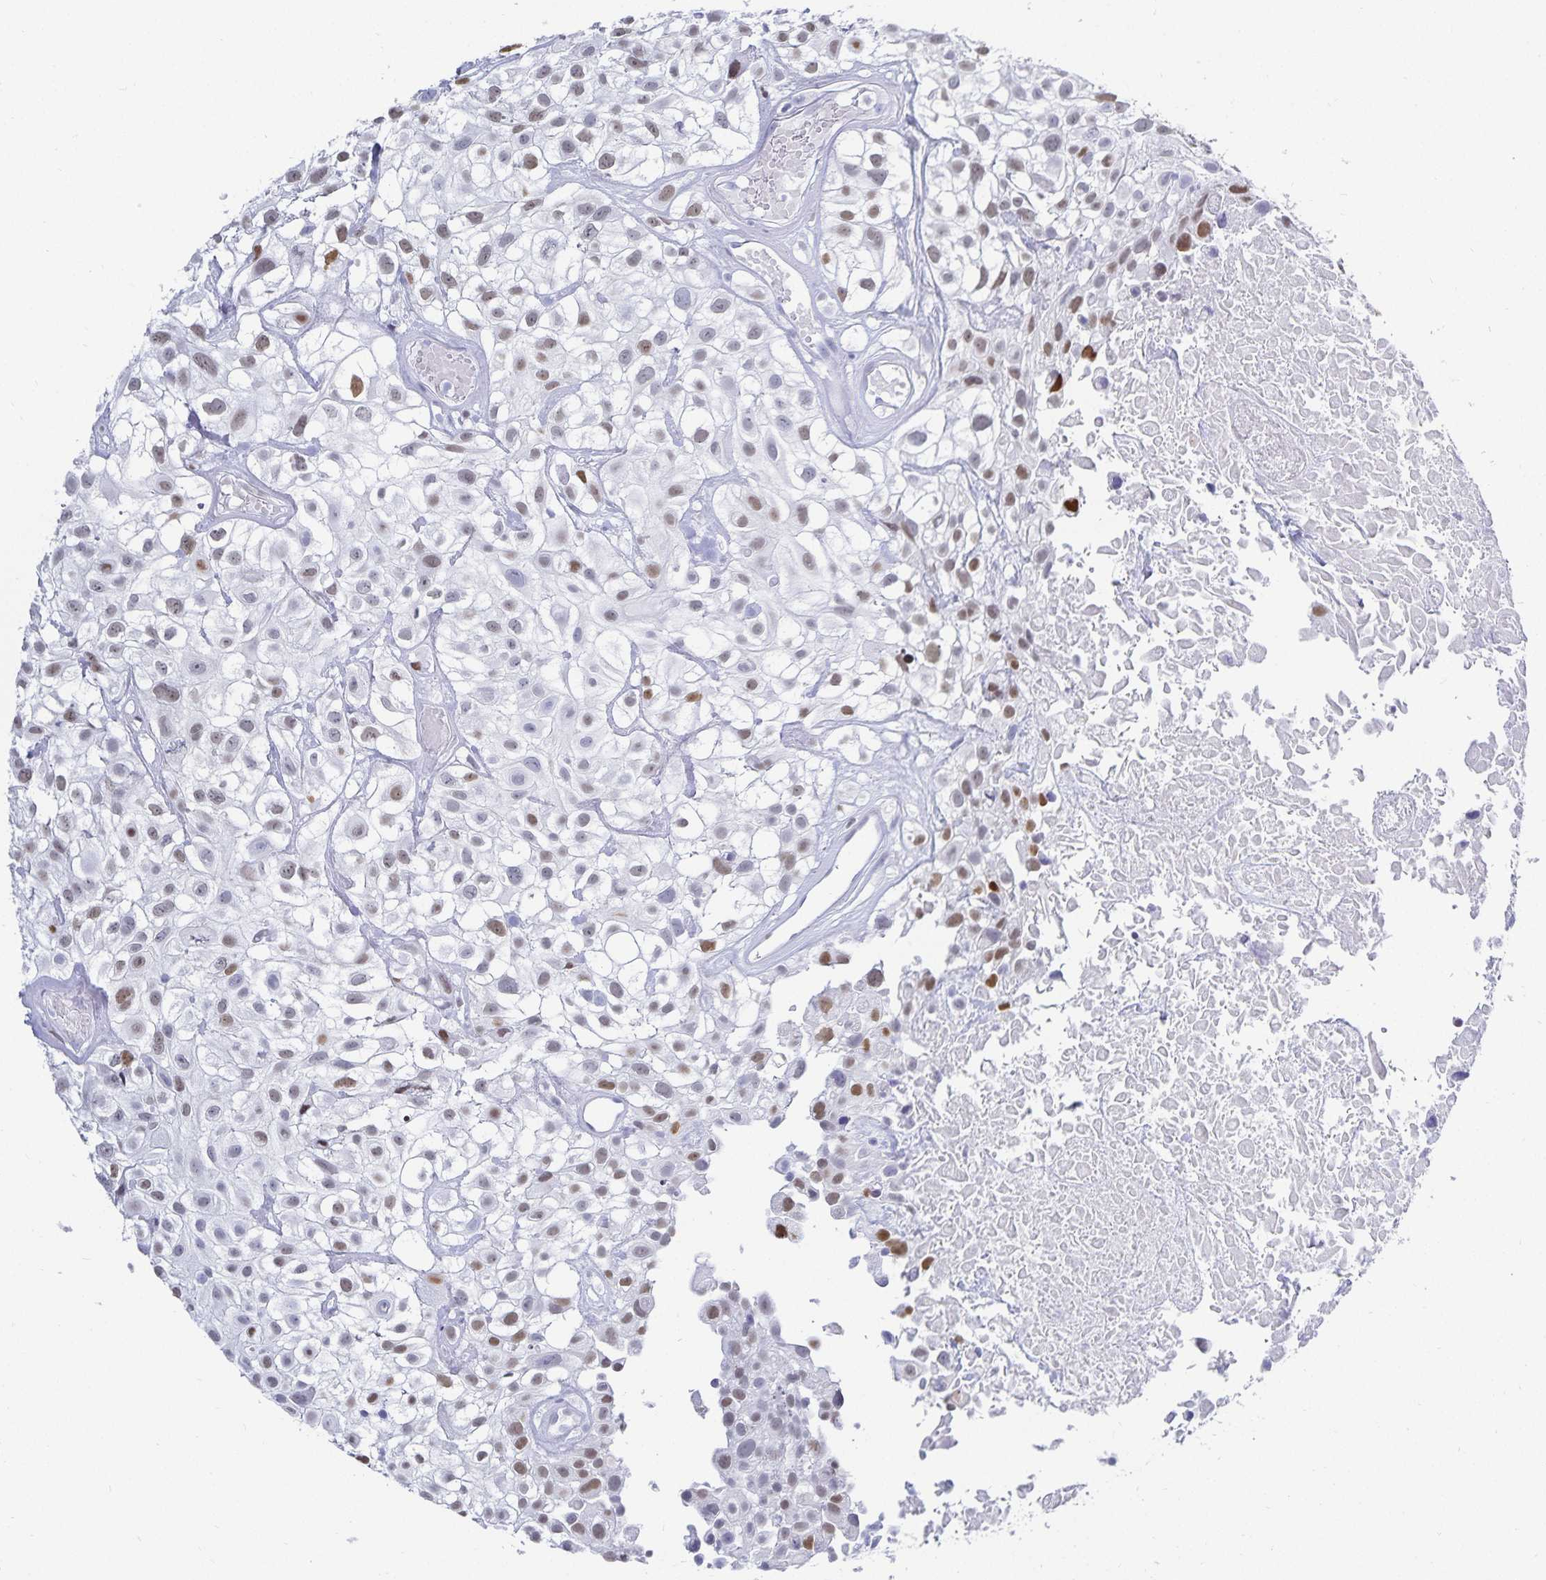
{"staining": {"intensity": "moderate", "quantity": "<25%", "location": "nuclear"}, "tissue": "urothelial cancer", "cell_type": "Tumor cells", "image_type": "cancer", "snomed": [{"axis": "morphology", "description": "Urothelial carcinoma, High grade"}, {"axis": "topography", "description": "Urinary bladder"}], "caption": "Urothelial carcinoma (high-grade) tissue shows moderate nuclear expression in approximately <25% of tumor cells, visualized by immunohistochemistry.", "gene": "HMGB3", "patient": {"sex": "male", "age": 56}}